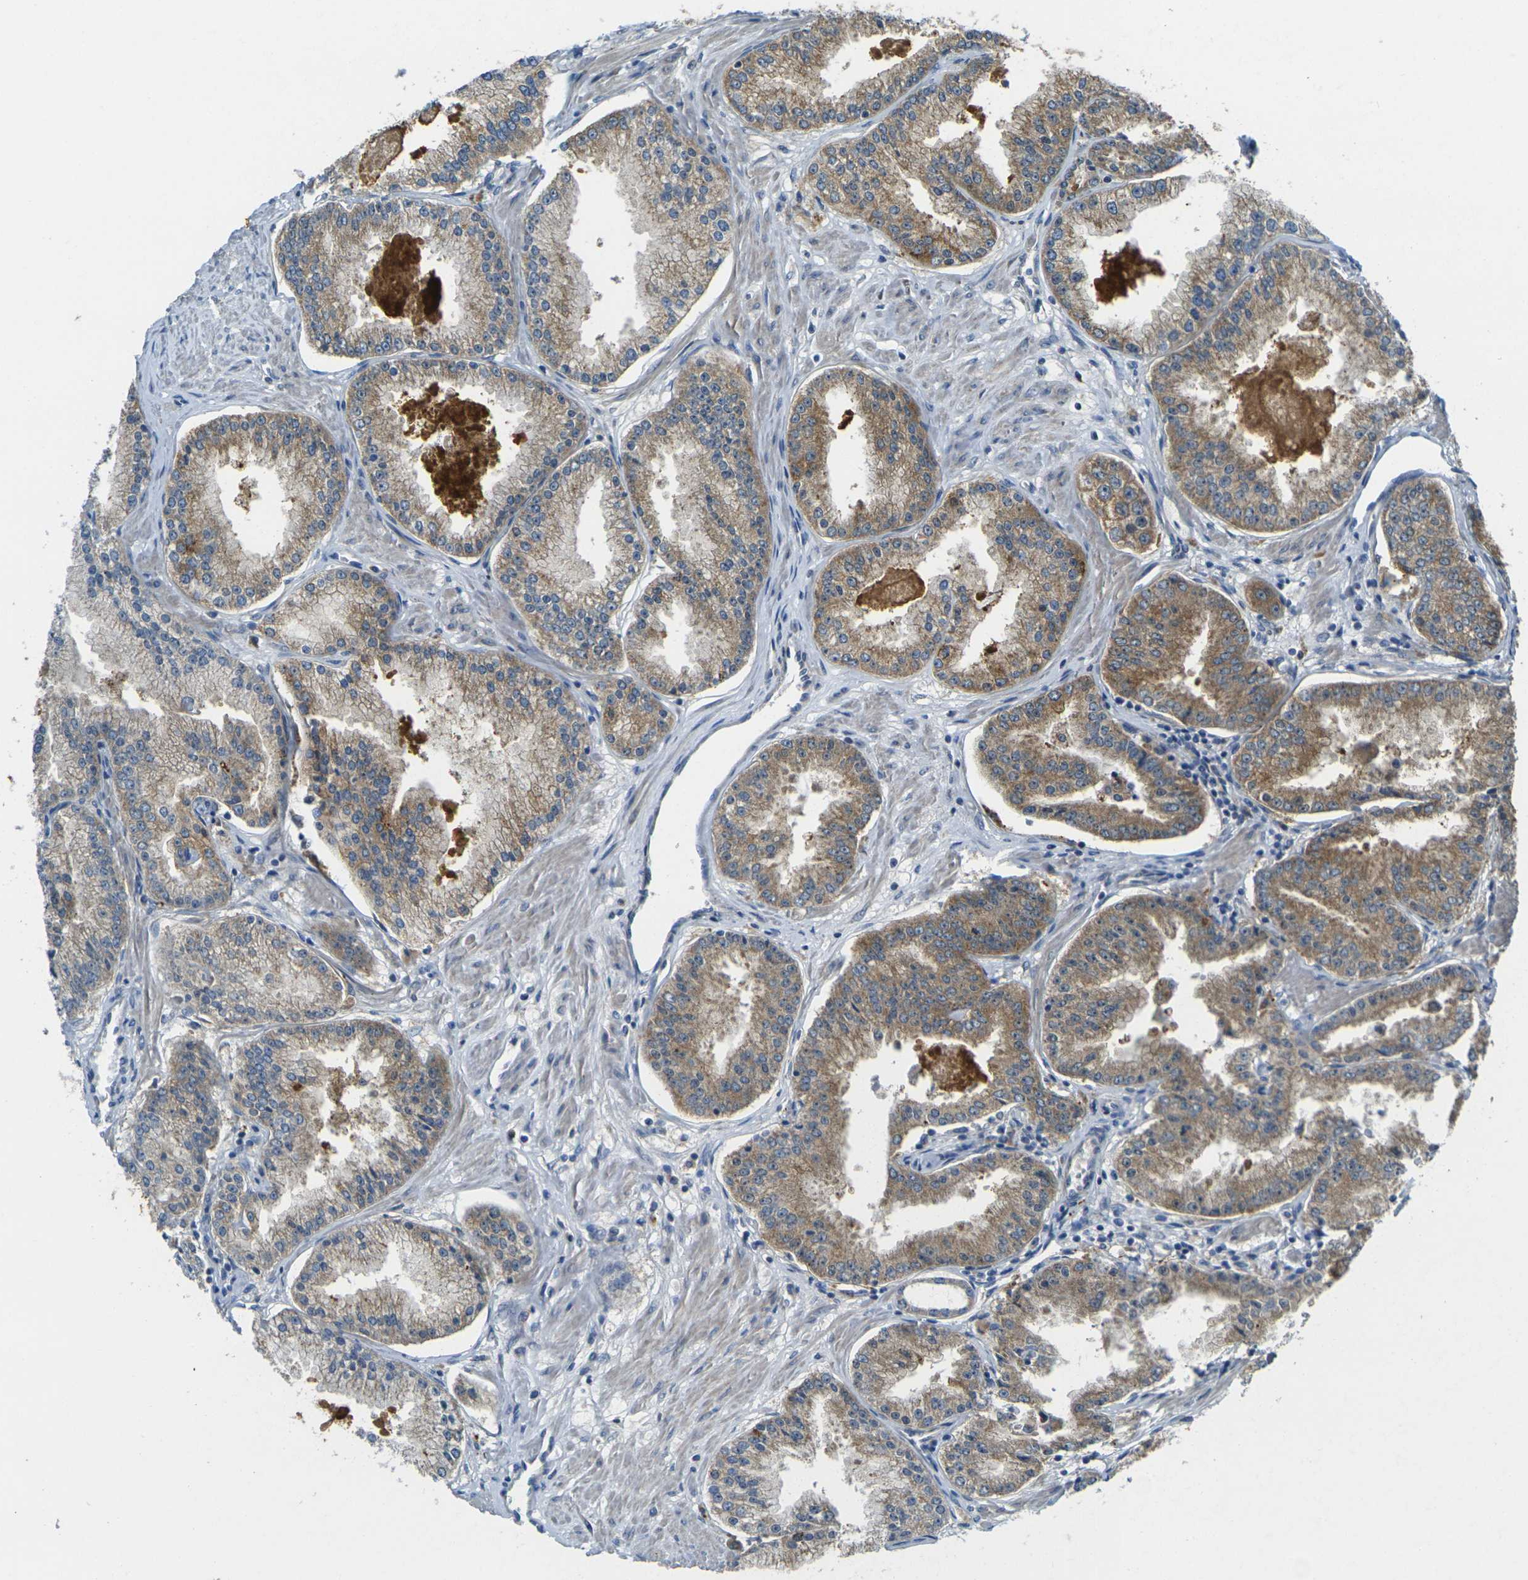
{"staining": {"intensity": "moderate", "quantity": "25%-75%", "location": "cytoplasmic/membranous"}, "tissue": "prostate cancer", "cell_type": "Tumor cells", "image_type": "cancer", "snomed": [{"axis": "morphology", "description": "Adenocarcinoma, High grade"}, {"axis": "topography", "description": "Prostate"}], "caption": "The immunohistochemical stain highlights moderate cytoplasmic/membranous positivity in tumor cells of prostate cancer tissue.", "gene": "GNA12", "patient": {"sex": "male", "age": 61}}